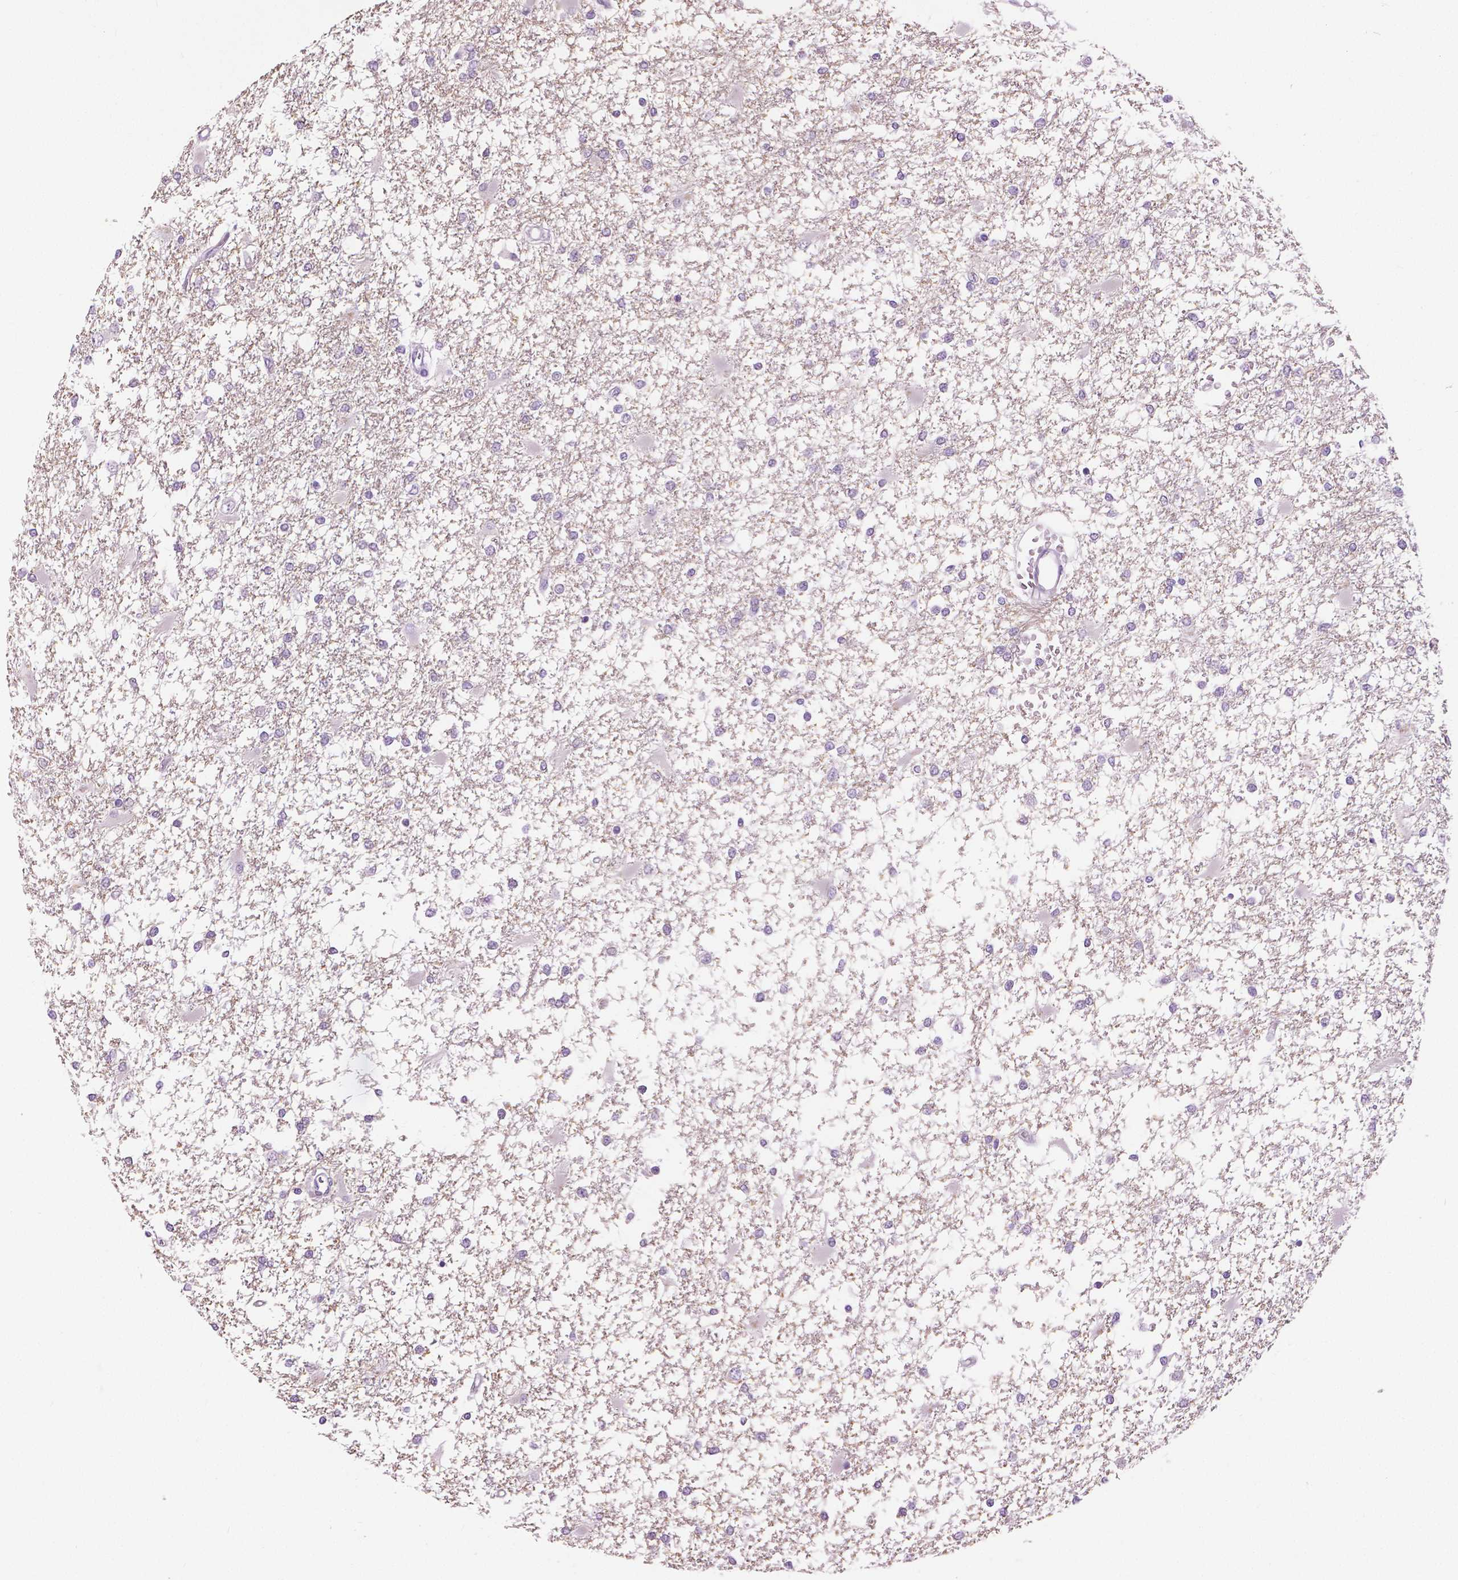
{"staining": {"intensity": "negative", "quantity": "none", "location": "none"}, "tissue": "glioma", "cell_type": "Tumor cells", "image_type": "cancer", "snomed": [{"axis": "morphology", "description": "Glioma, malignant, High grade"}, {"axis": "topography", "description": "Cerebral cortex"}], "caption": "This is a histopathology image of IHC staining of malignant glioma (high-grade), which shows no staining in tumor cells. The staining was performed using DAB to visualize the protein expression in brown, while the nuclei were stained in blue with hematoxylin (Magnification: 20x).", "gene": "SLC24A1", "patient": {"sex": "male", "age": 79}}